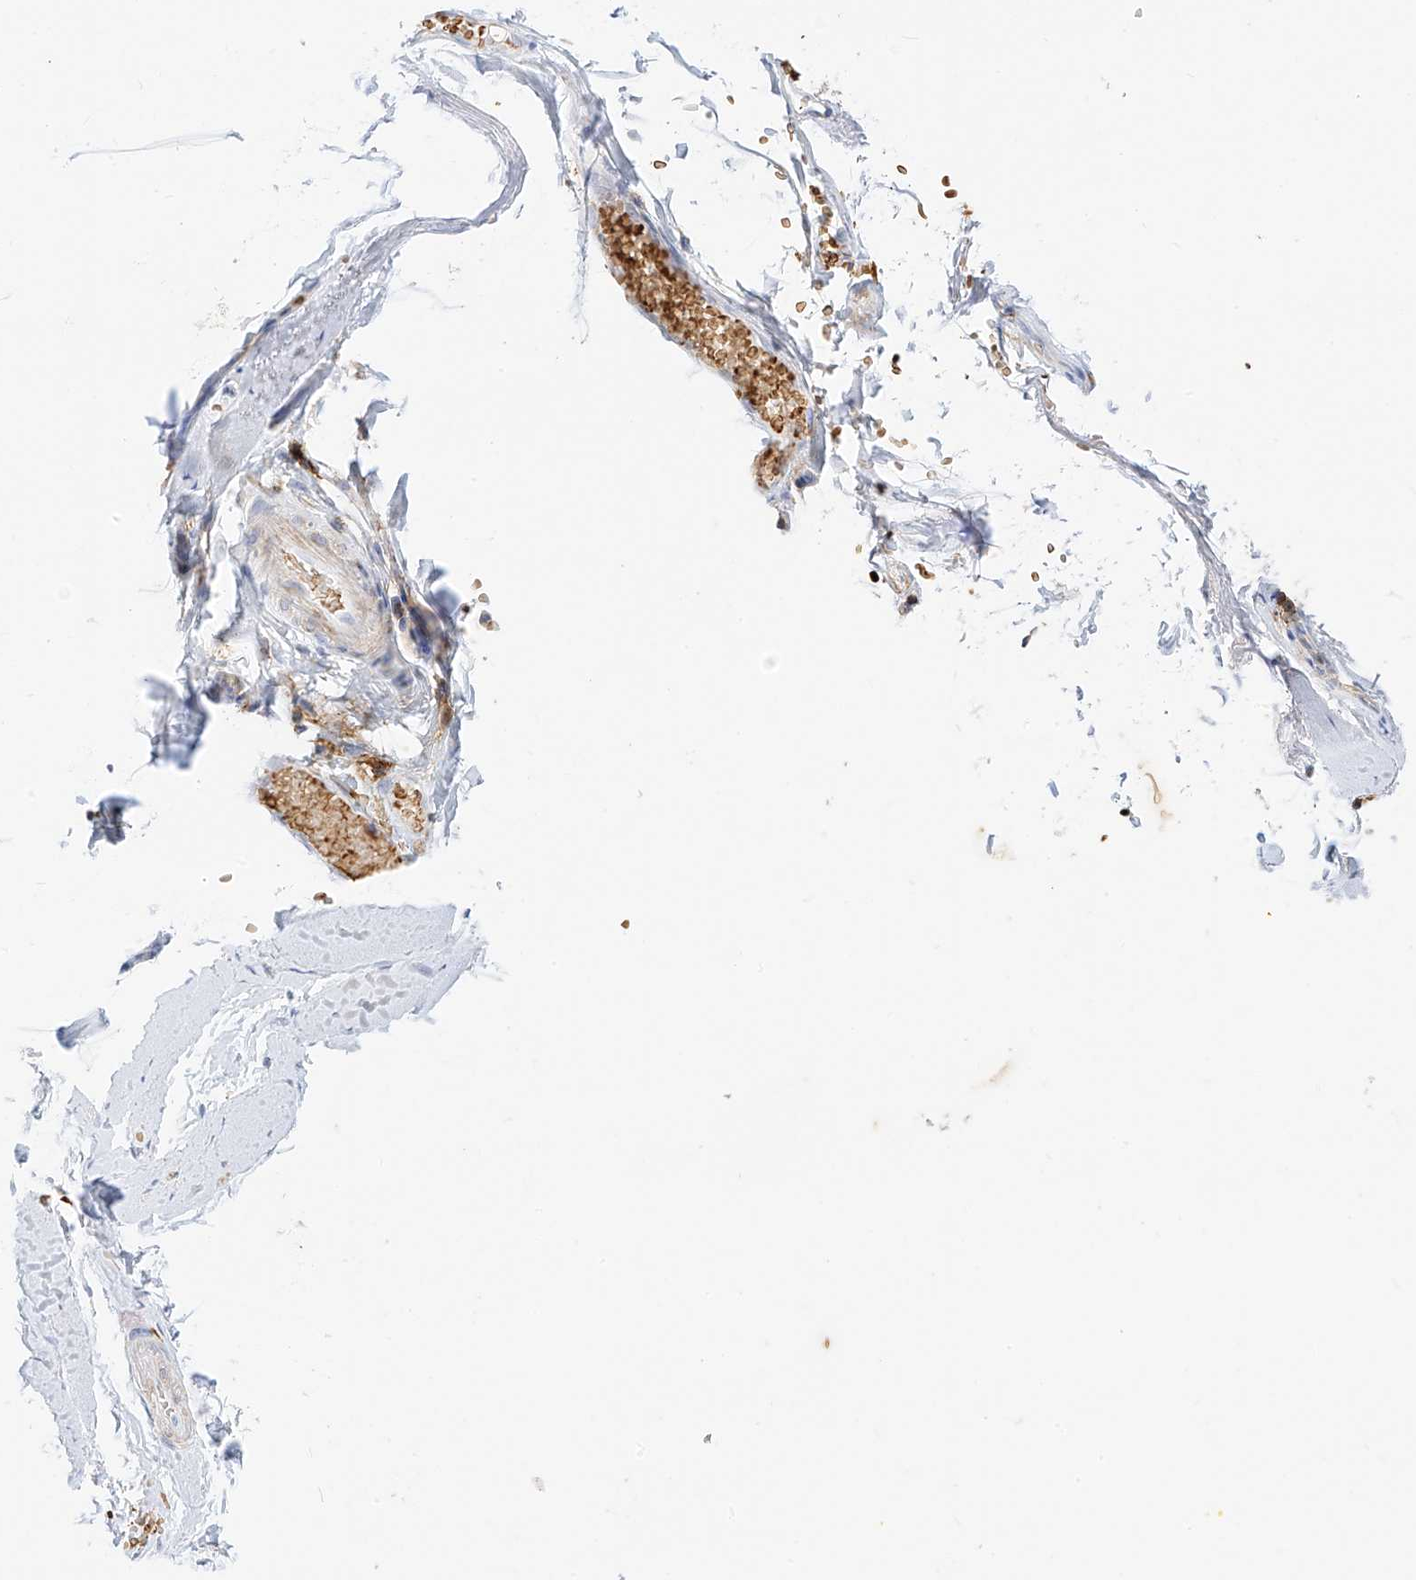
{"staining": {"intensity": "negative", "quantity": "none", "location": "none"}, "tissue": "adipose tissue", "cell_type": "Adipocytes", "image_type": "normal", "snomed": [{"axis": "morphology", "description": "Normal tissue, NOS"}, {"axis": "morphology", "description": "Basal cell carcinoma"}, {"axis": "topography", "description": "Skin"}], "caption": "IHC image of benign human adipose tissue stained for a protein (brown), which shows no positivity in adipocytes. (DAB immunohistochemistry (IHC), high magnification).", "gene": "TXNDC9", "patient": {"sex": "female", "age": 89}}